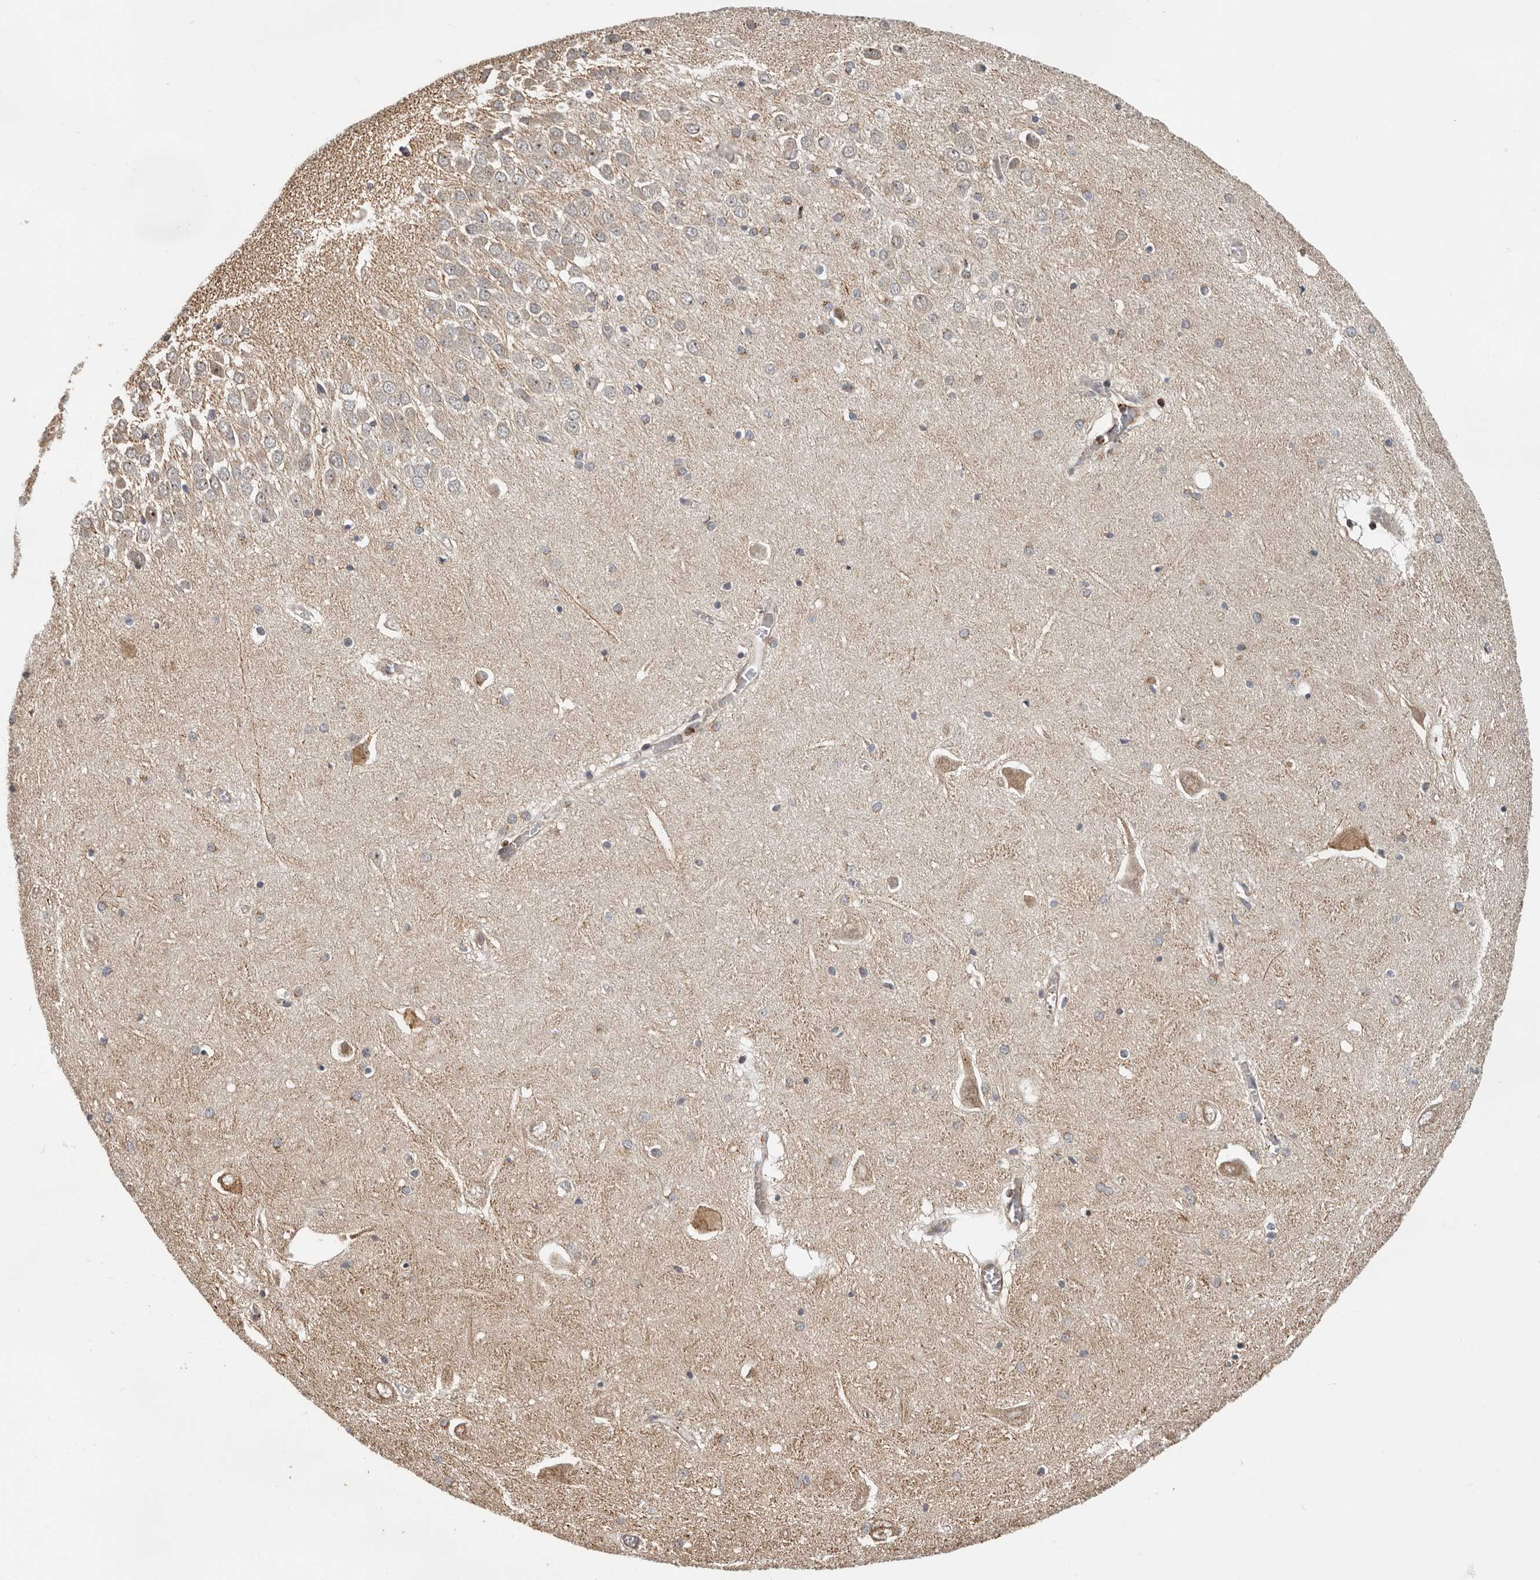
{"staining": {"intensity": "moderate", "quantity": "<25%", "location": "nuclear"}, "tissue": "hippocampus", "cell_type": "Glial cells", "image_type": "normal", "snomed": [{"axis": "morphology", "description": "Normal tissue, NOS"}, {"axis": "topography", "description": "Hippocampus"}], "caption": "Glial cells exhibit low levels of moderate nuclear expression in approximately <25% of cells in benign human hippocampus. The staining was performed using DAB, with brown indicating positive protein expression. Nuclei are stained blue with hematoxylin.", "gene": "RNF157", "patient": {"sex": "male", "age": 70}}